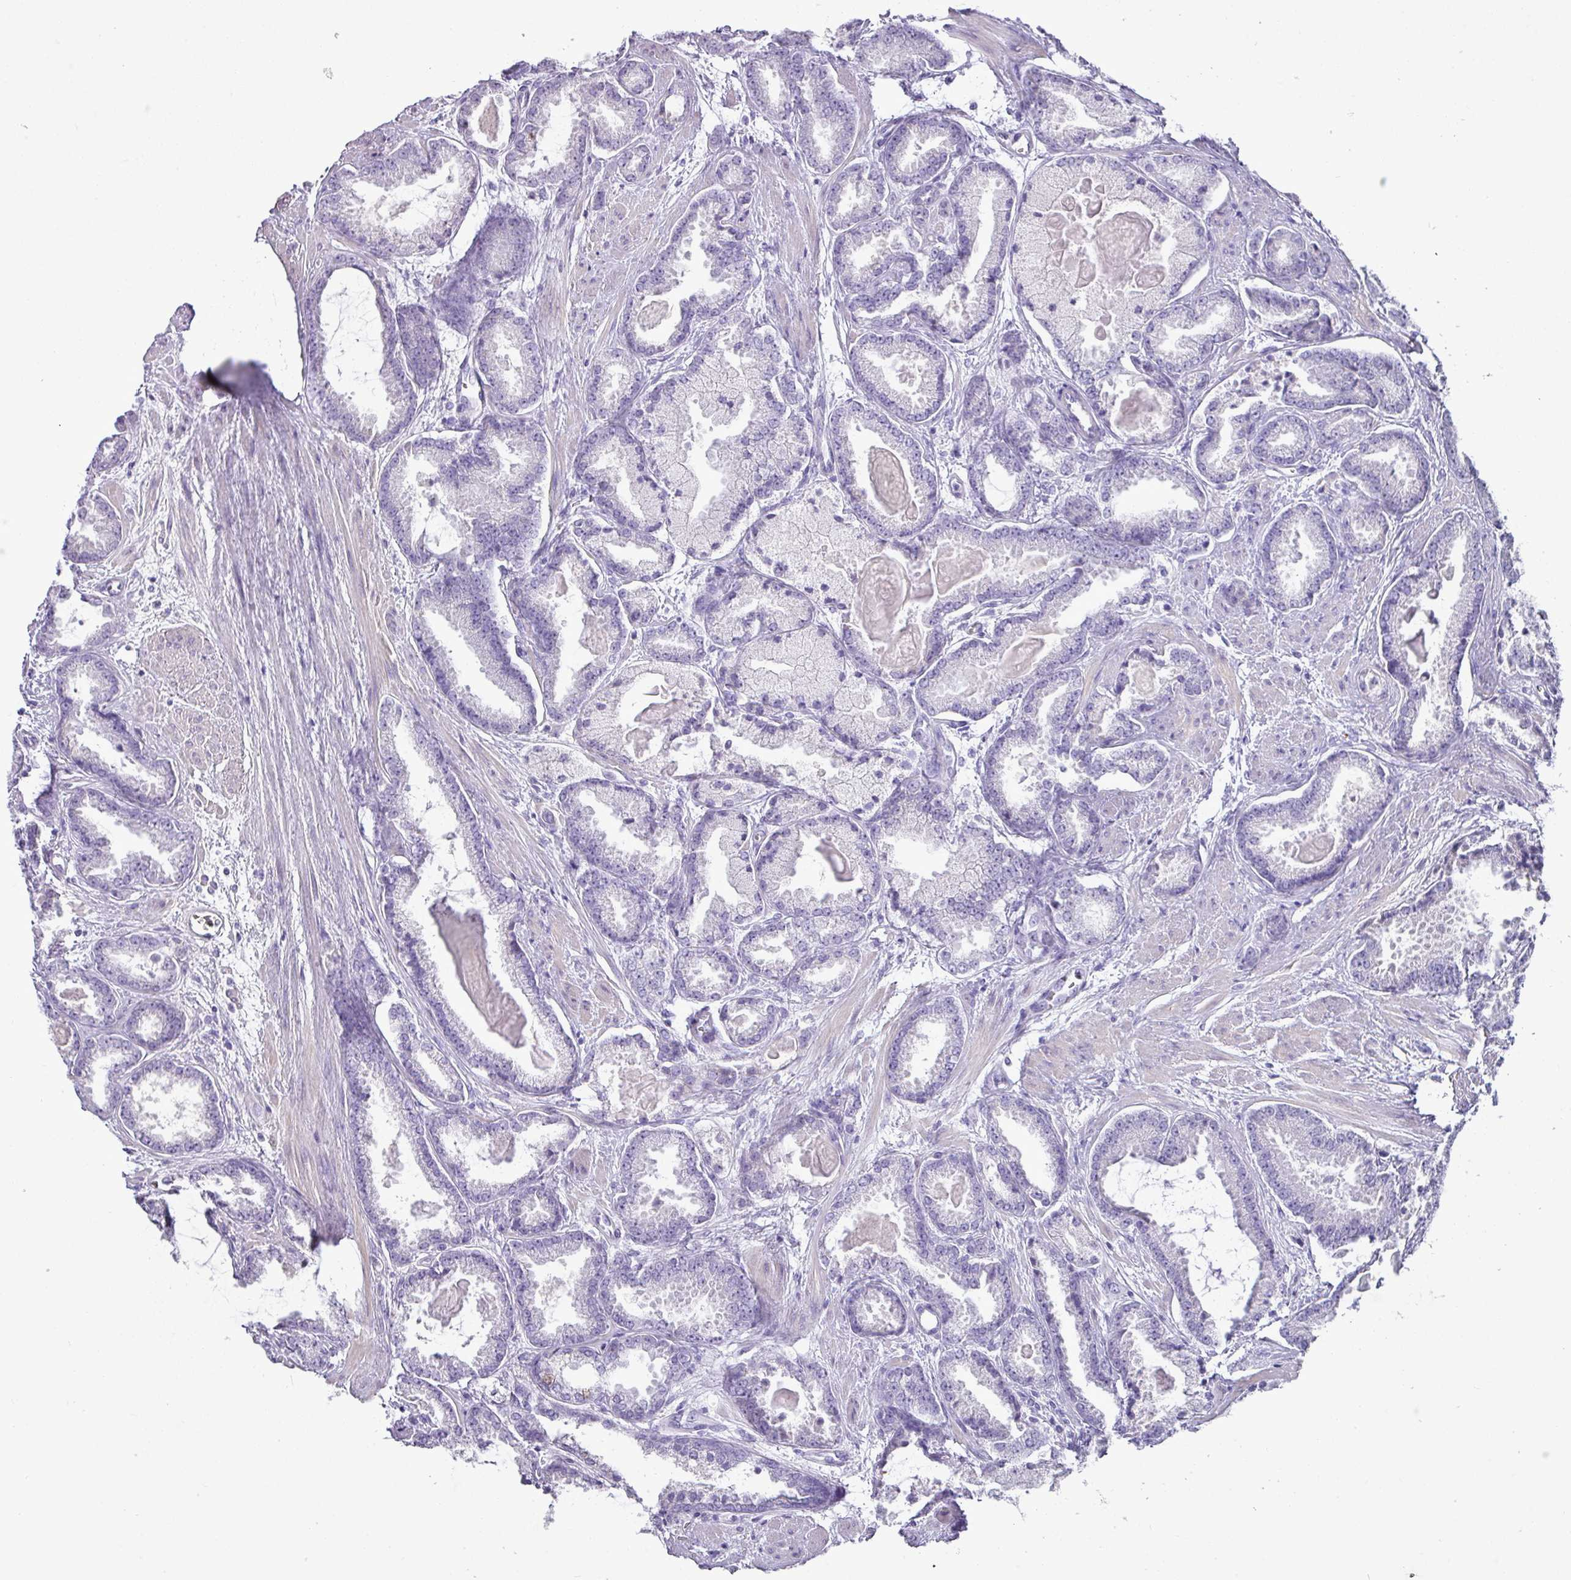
{"staining": {"intensity": "negative", "quantity": "none", "location": "none"}, "tissue": "prostate cancer", "cell_type": "Tumor cells", "image_type": "cancer", "snomed": [{"axis": "morphology", "description": "Adenocarcinoma, Low grade"}, {"axis": "topography", "description": "Prostate"}], "caption": "Tumor cells are negative for brown protein staining in prostate cancer (adenocarcinoma (low-grade)). (DAB (3,3'-diaminobenzidine) IHC with hematoxylin counter stain).", "gene": "GSTA3", "patient": {"sex": "male", "age": 62}}